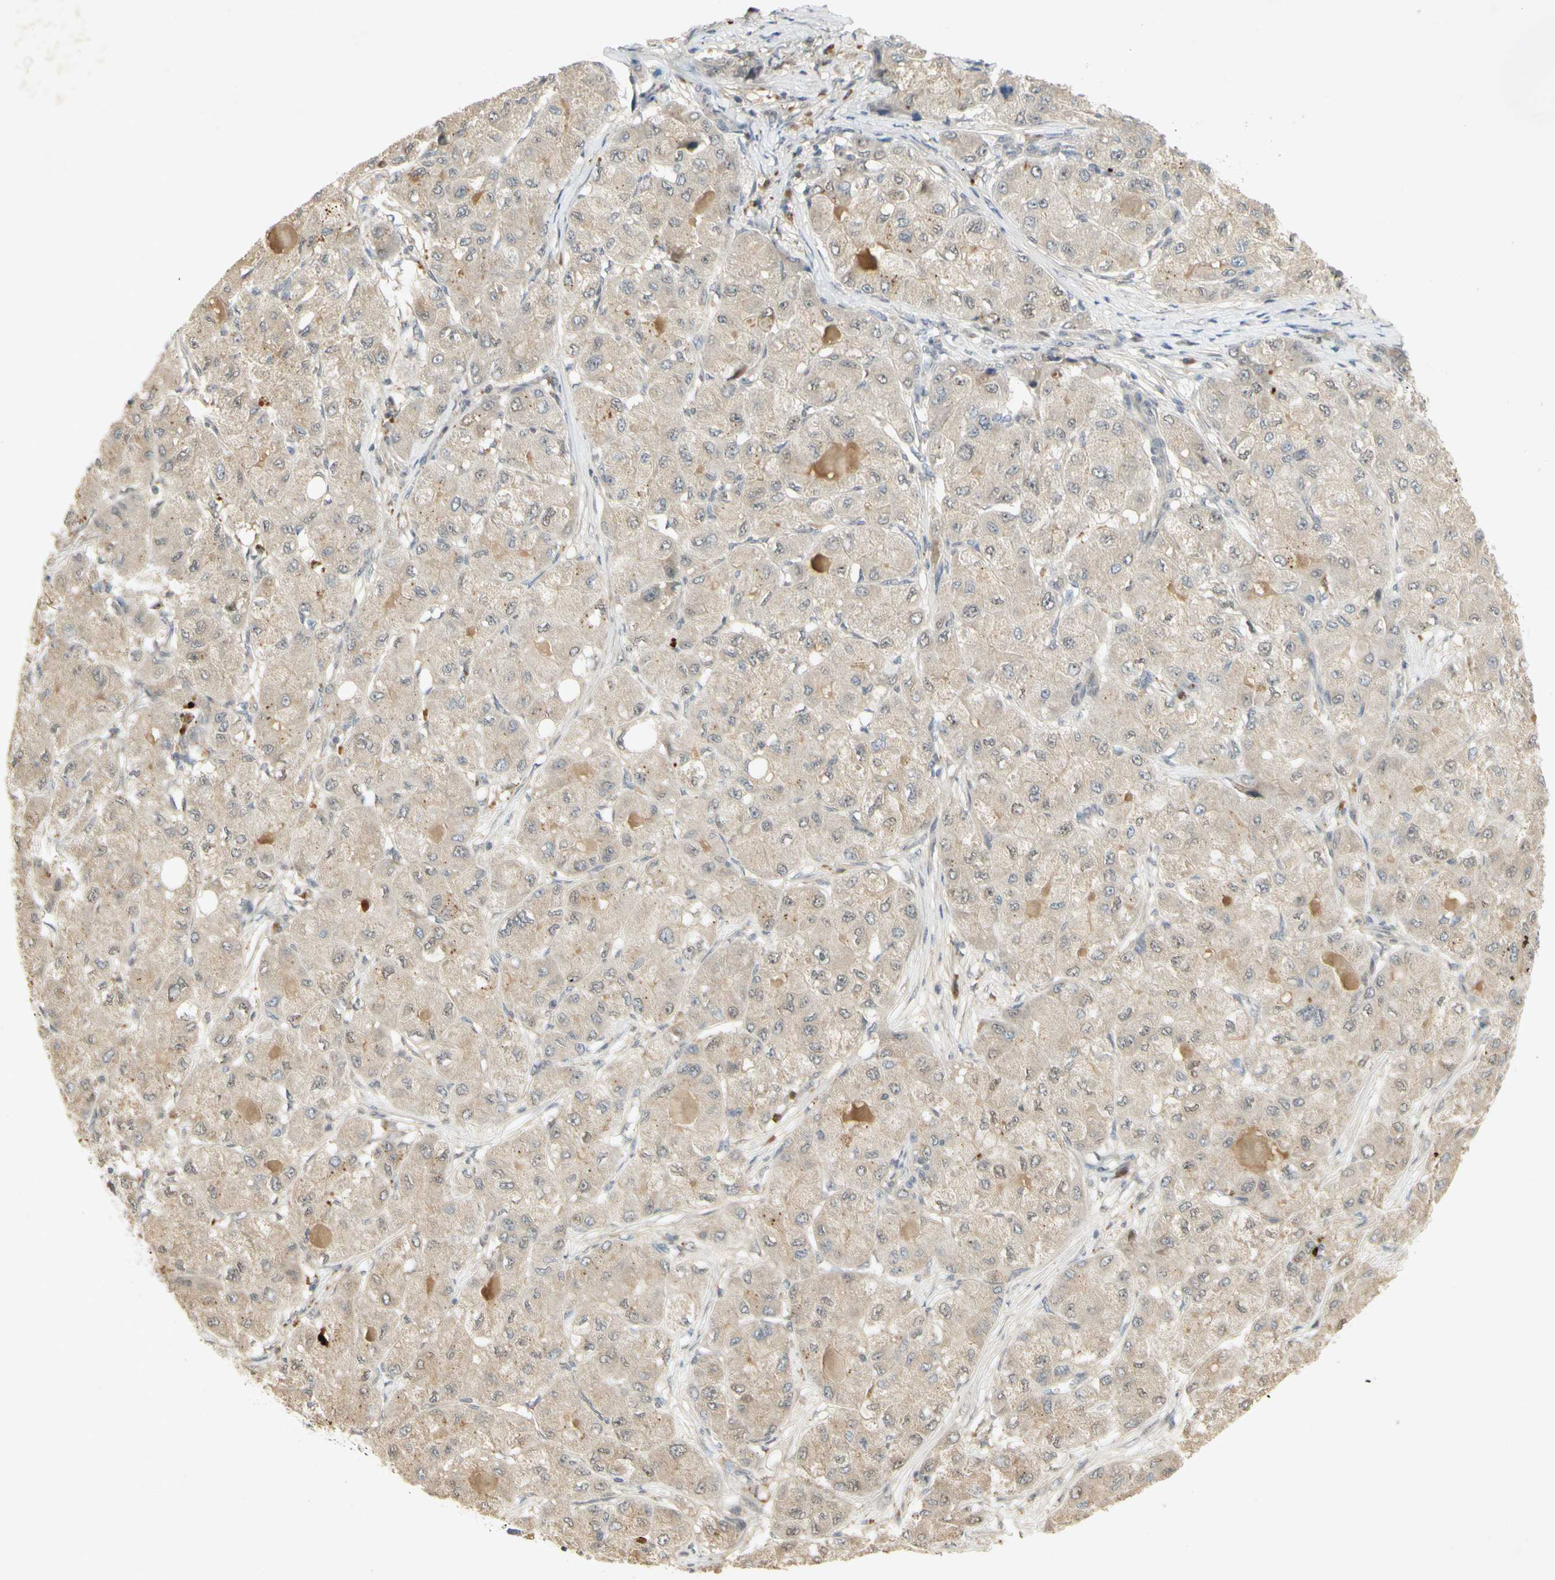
{"staining": {"intensity": "weak", "quantity": "<25%", "location": "cytoplasmic/membranous"}, "tissue": "liver cancer", "cell_type": "Tumor cells", "image_type": "cancer", "snomed": [{"axis": "morphology", "description": "Carcinoma, Hepatocellular, NOS"}, {"axis": "topography", "description": "Liver"}], "caption": "IHC micrograph of human hepatocellular carcinoma (liver) stained for a protein (brown), which displays no staining in tumor cells. (DAB (3,3'-diaminobenzidine) immunohistochemistry visualized using brightfield microscopy, high magnification).", "gene": "NRG4", "patient": {"sex": "male", "age": 80}}